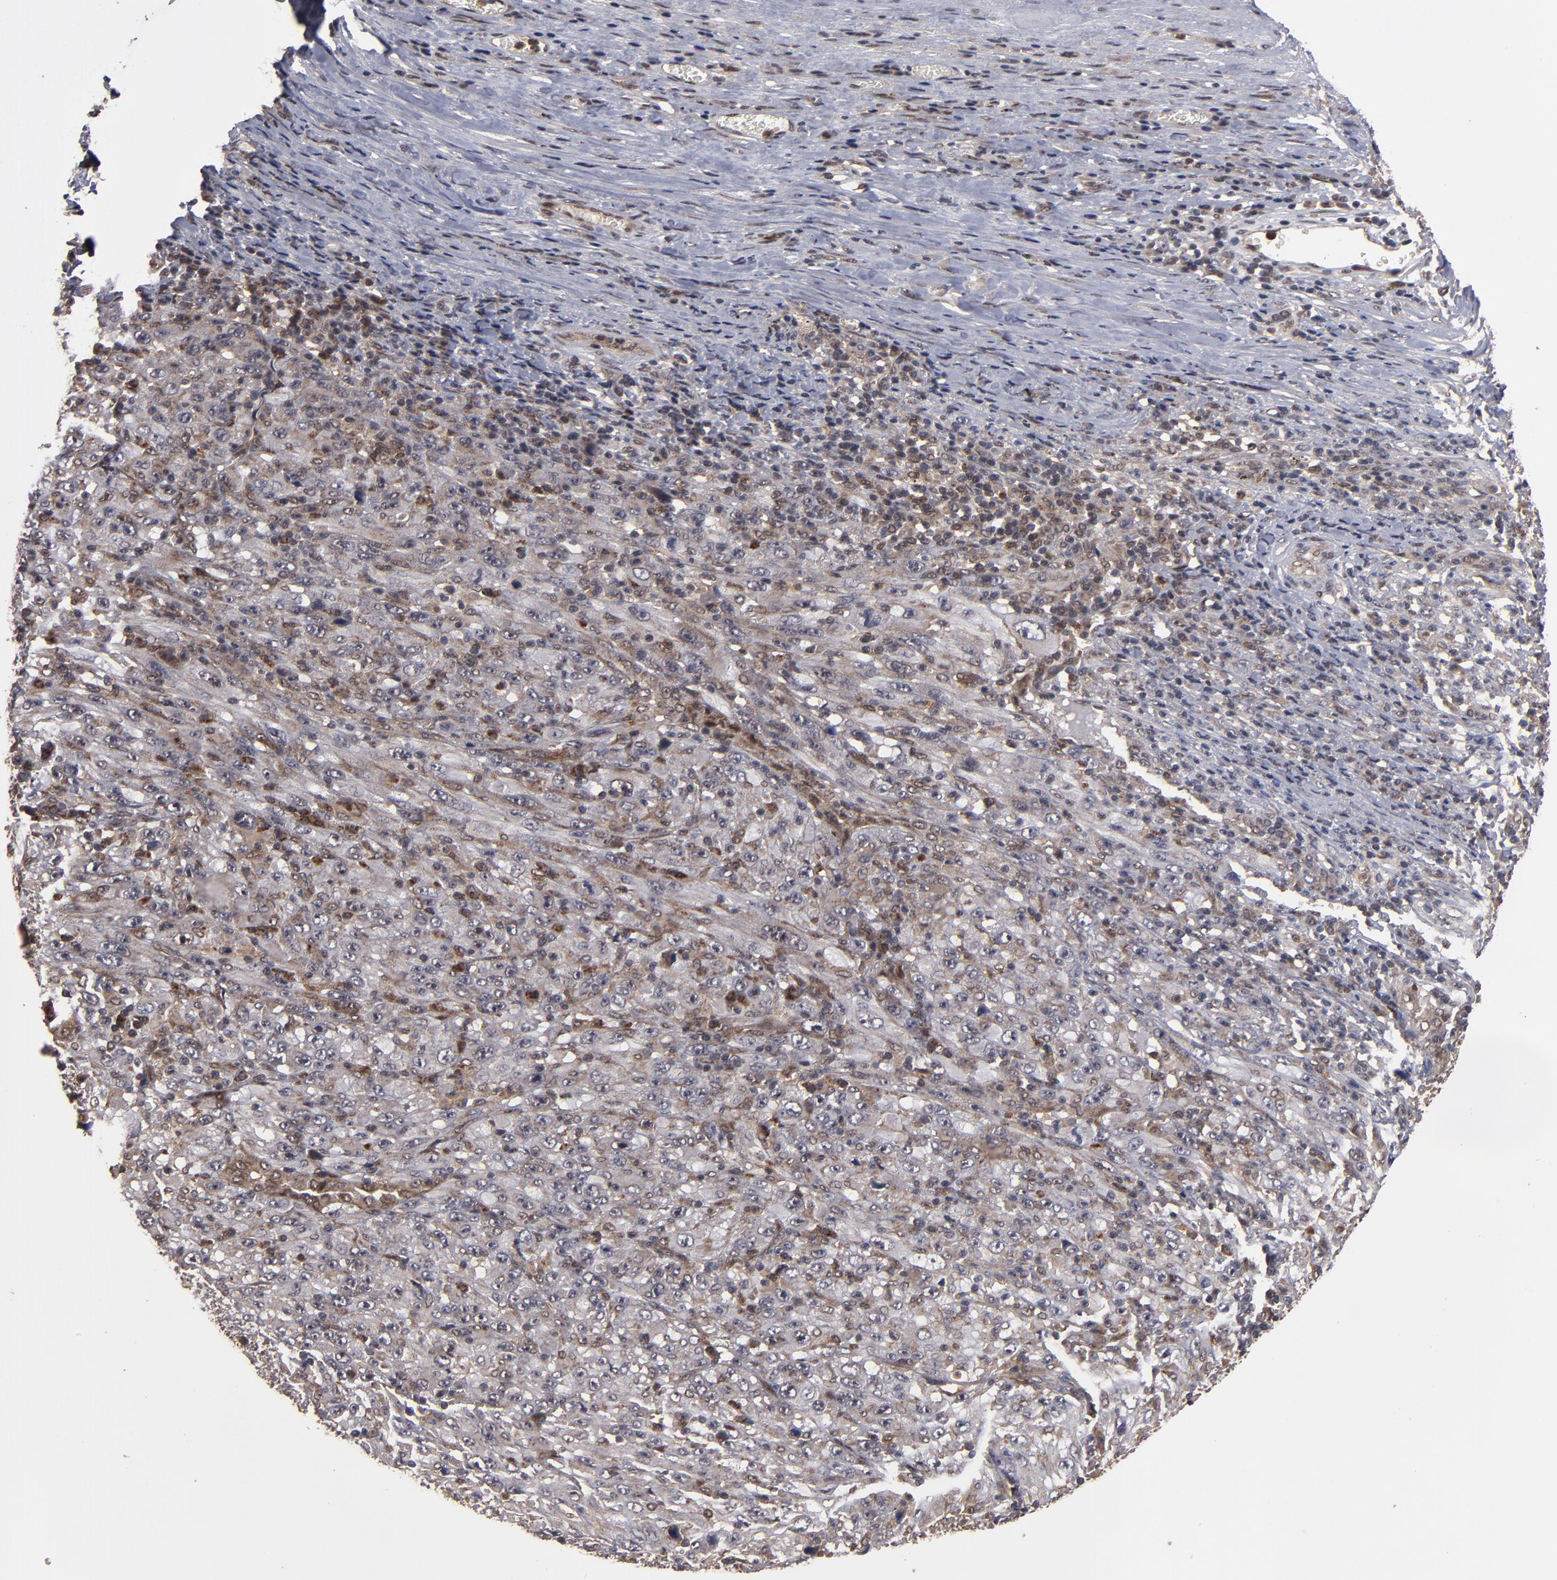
{"staining": {"intensity": "weak", "quantity": "<25%", "location": "cytoplasmic/membranous"}, "tissue": "melanoma", "cell_type": "Tumor cells", "image_type": "cancer", "snomed": [{"axis": "morphology", "description": "Malignant melanoma, Metastatic site"}, {"axis": "topography", "description": "Skin"}], "caption": "Tumor cells are negative for brown protein staining in melanoma.", "gene": "CUL5", "patient": {"sex": "female", "age": 56}}